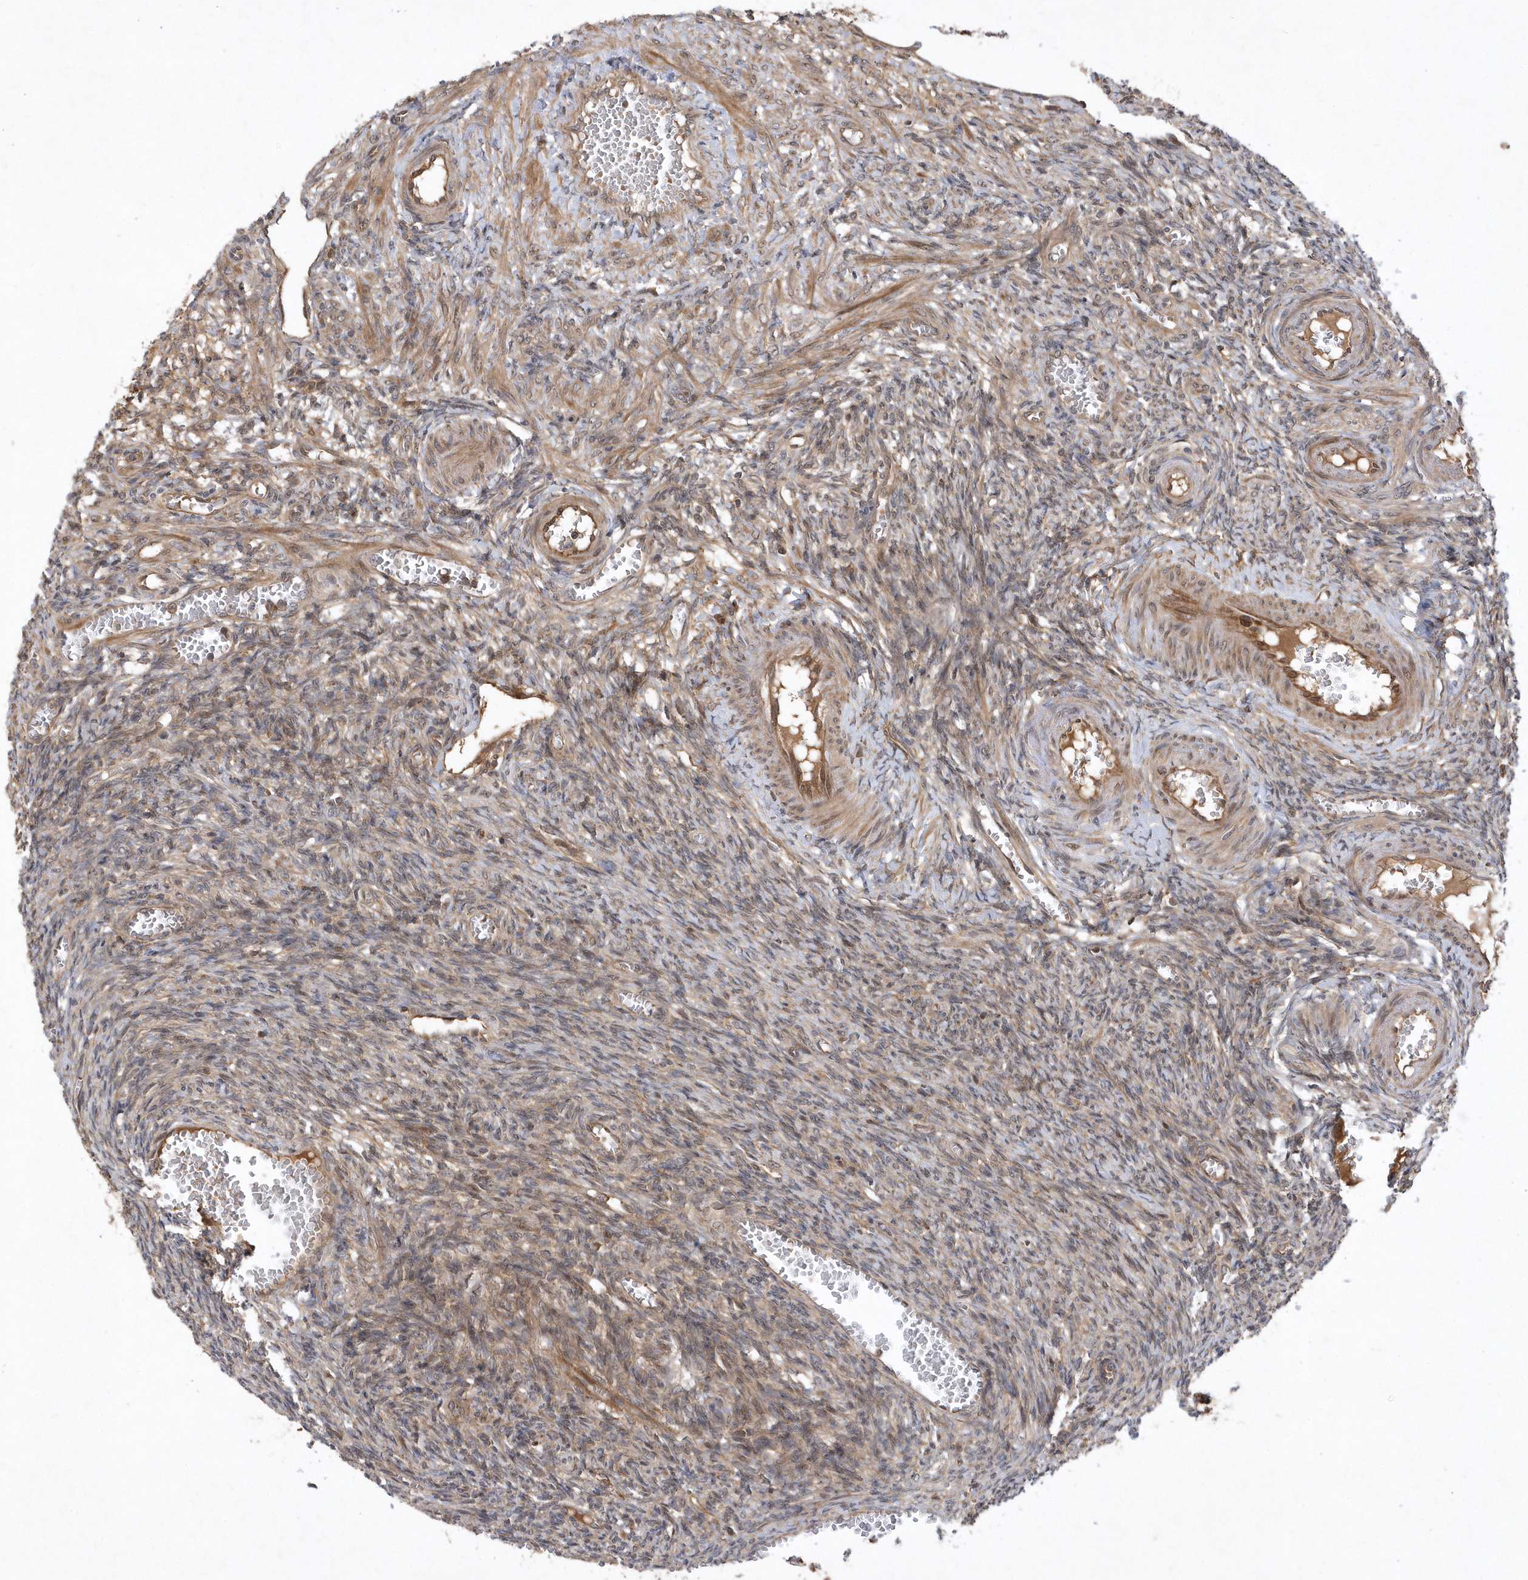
{"staining": {"intensity": "moderate", "quantity": ">75%", "location": "cytoplasmic/membranous"}, "tissue": "ovary", "cell_type": "Follicle cells", "image_type": "normal", "snomed": [{"axis": "morphology", "description": "Normal tissue, NOS"}, {"axis": "topography", "description": "Ovary"}], "caption": "Moderate cytoplasmic/membranous expression for a protein is identified in about >75% of follicle cells of benign ovary using immunohistochemistry (IHC).", "gene": "GFM2", "patient": {"sex": "female", "age": 27}}